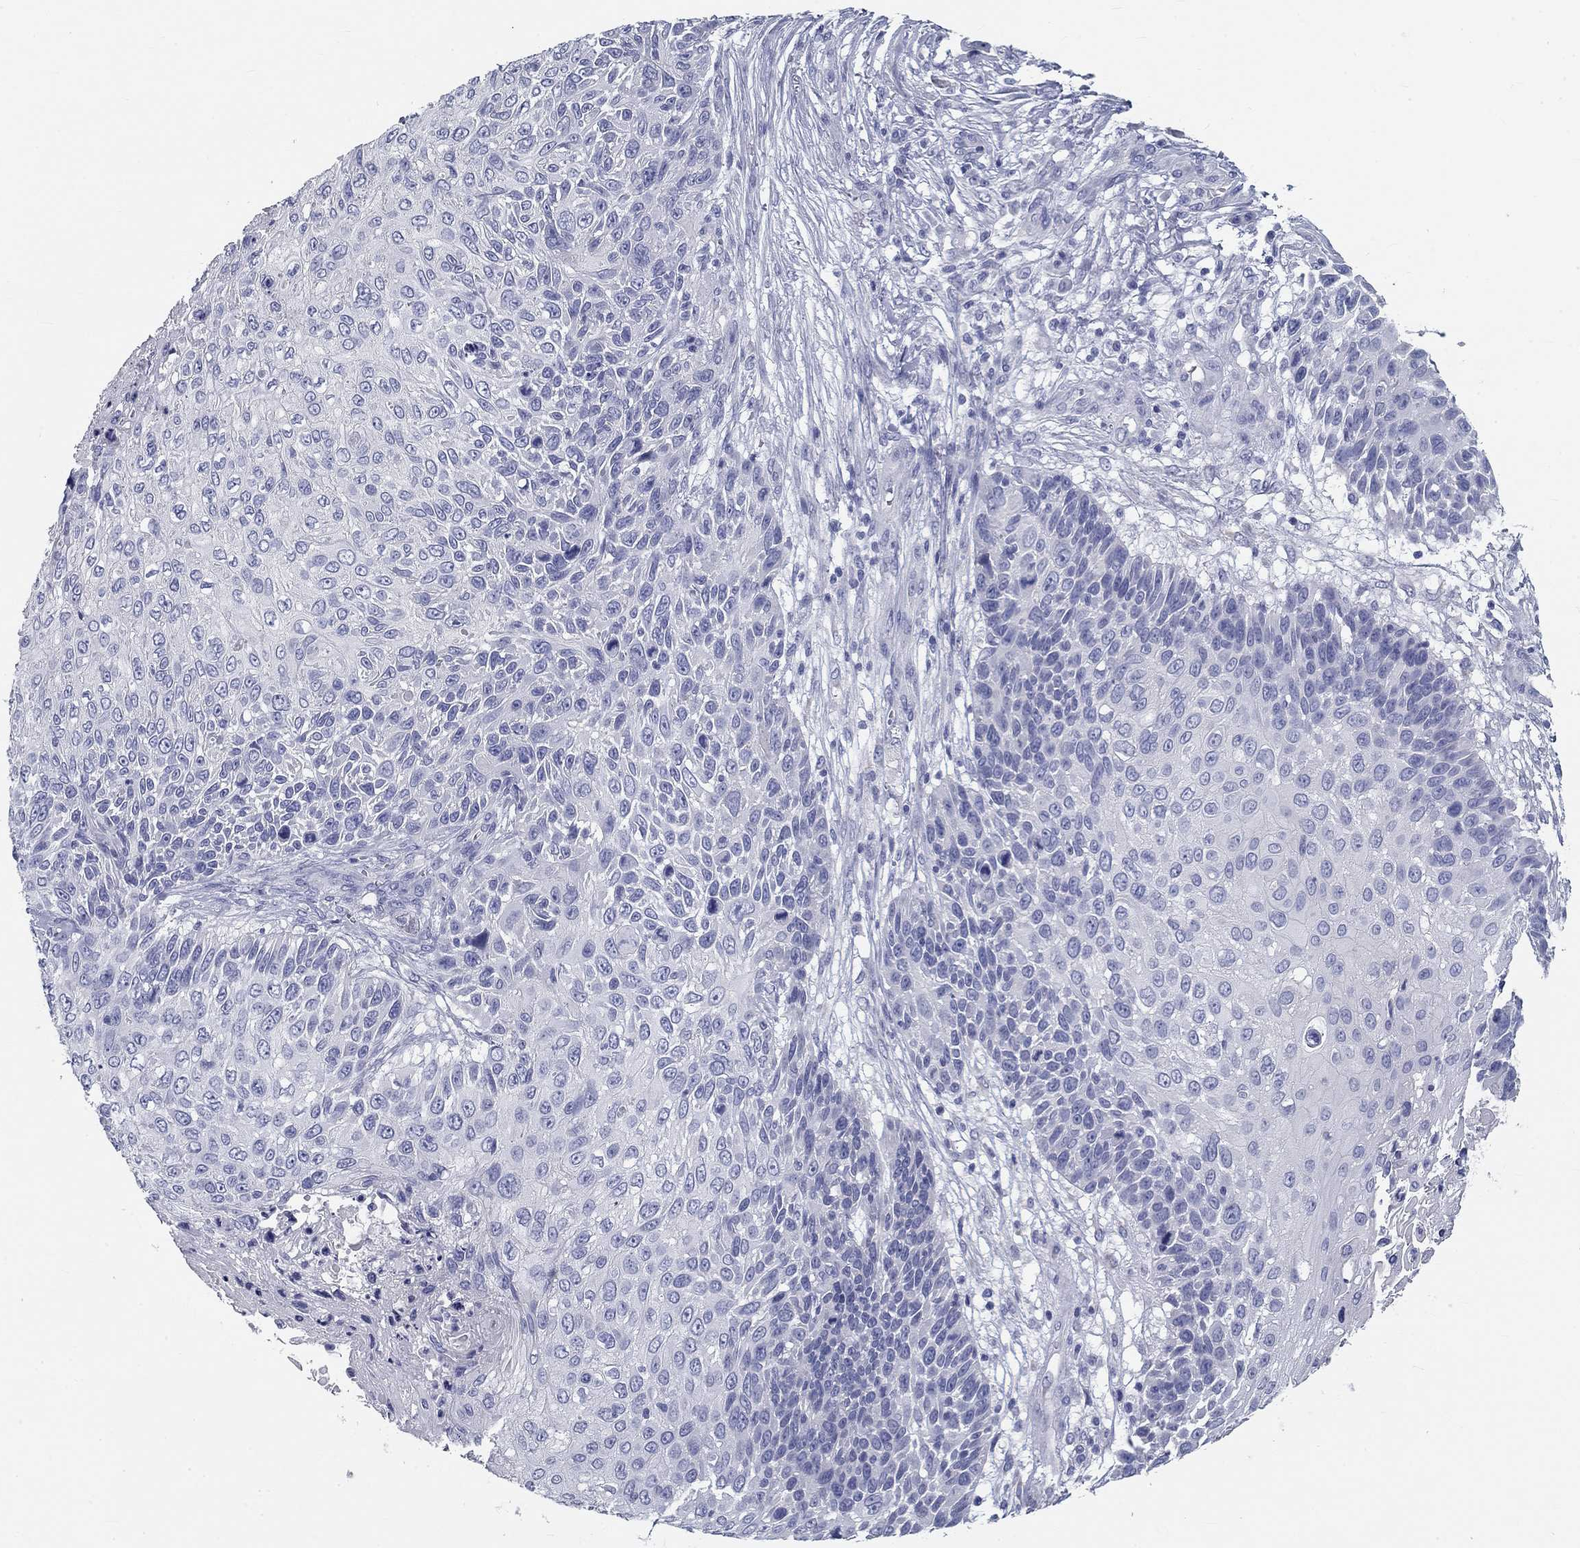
{"staining": {"intensity": "negative", "quantity": "none", "location": "none"}, "tissue": "skin cancer", "cell_type": "Tumor cells", "image_type": "cancer", "snomed": [{"axis": "morphology", "description": "Squamous cell carcinoma, NOS"}, {"axis": "topography", "description": "Skin"}], "caption": "High magnification brightfield microscopy of skin cancer (squamous cell carcinoma) stained with DAB (brown) and counterstained with hematoxylin (blue): tumor cells show no significant expression.", "gene": "GALNTL5", "patient": {"sex": "male", "age": 92}}